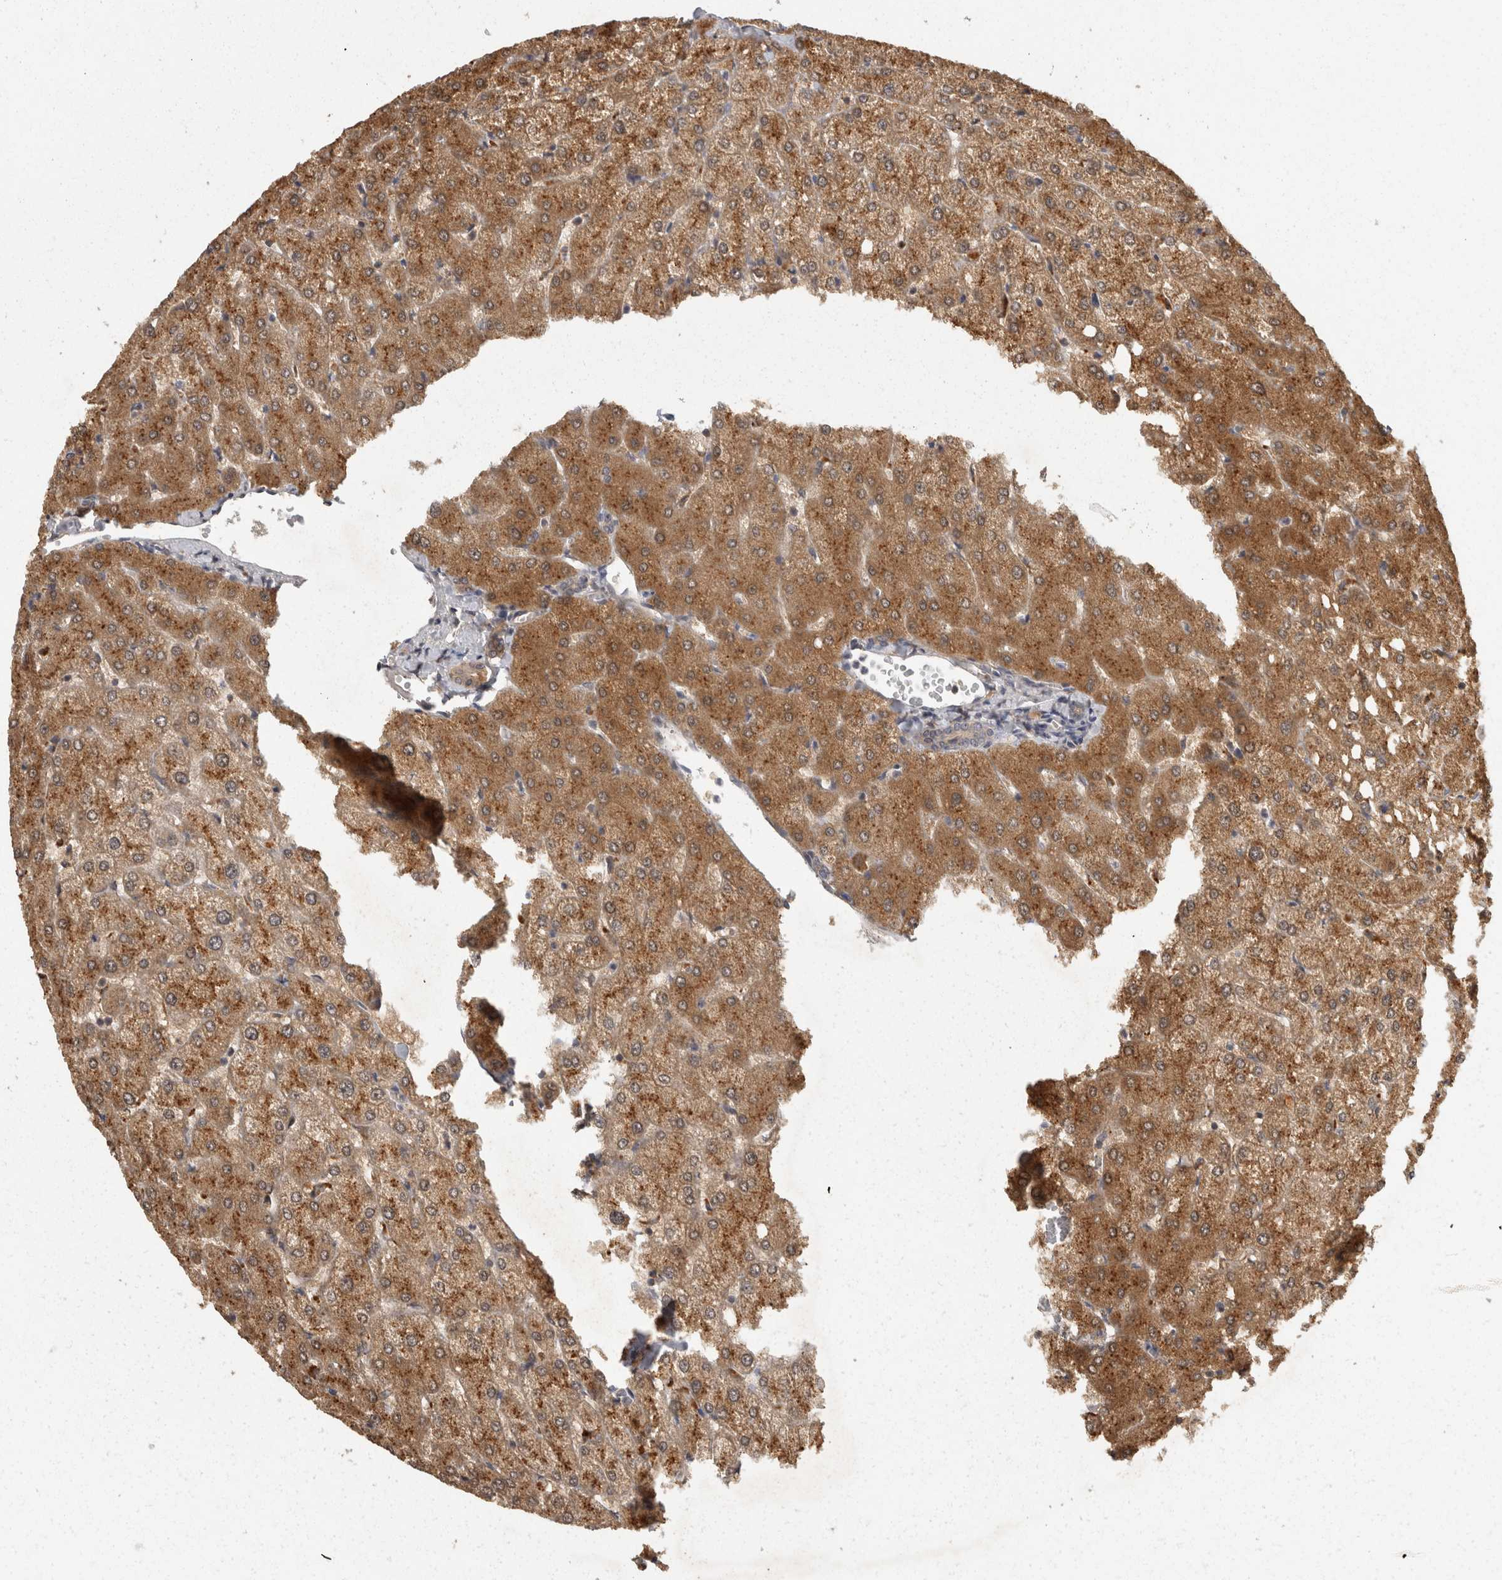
{"staining": {"intensity": "weak", "quantity": ">75%", "location": "cytoplasmic/membranous"}, "tissue": "liver", "cell_type": "Cholangiocytes", "image_type": "normal", "snomed": [{"axis": "morphology", "description": "Normal tissue, NOS"}, {"axis": "topography", "description": "Liver"}], "caption": "A brown stain labels weak cytoplasmic/membranous staining of a protein in cholangiocytes of unremarkable human liver.", "gene": "ACAT2", "patient": {"sex": "female", "age": 54}}